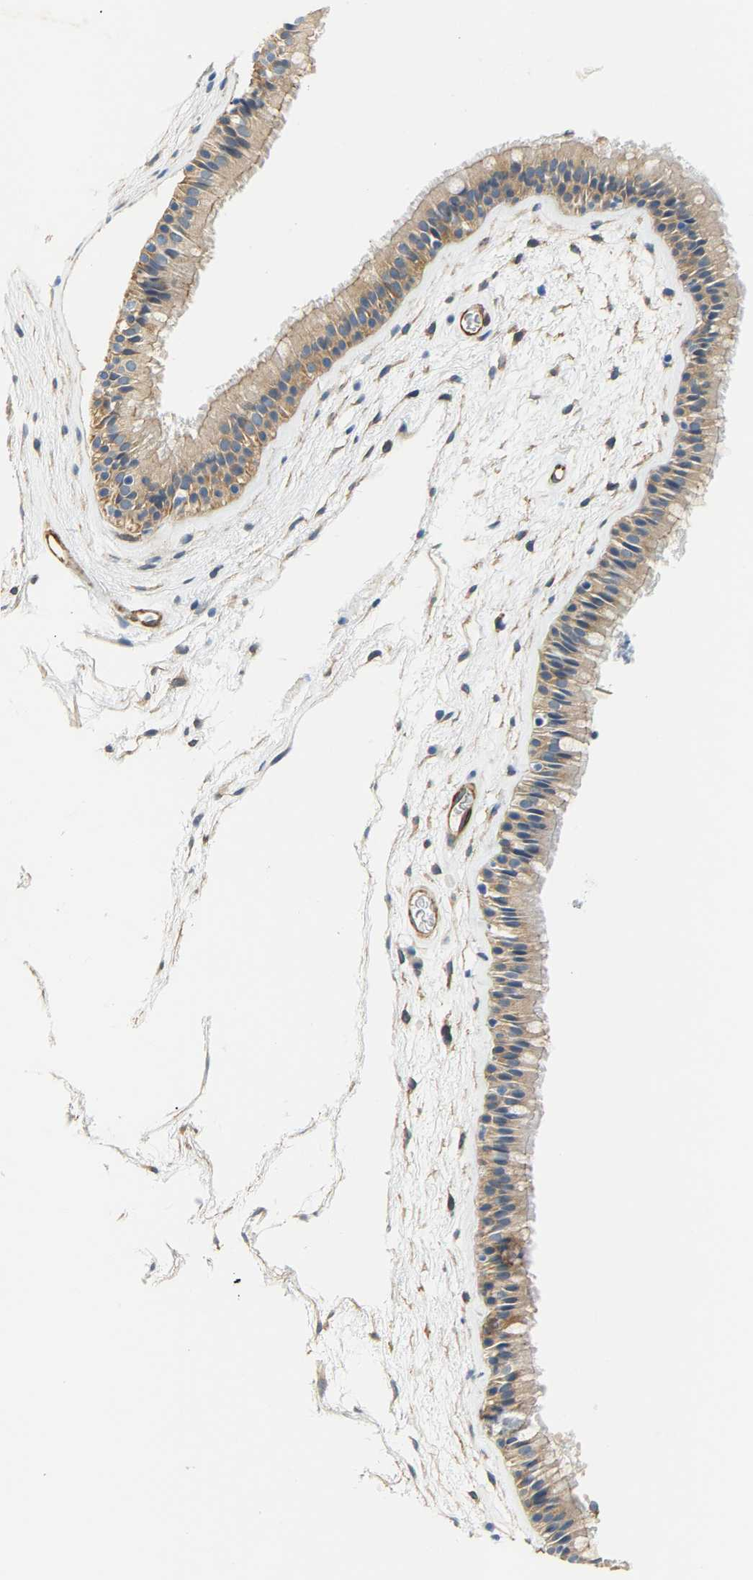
{"staining": {"intensity": "moderate", "quantity": "25%-75%", "location": "cytoplasmic/membranous"}, "tissue": "nasopharynx", "cell_type": "Respiratory epithelial cells", "image_type": "normal", "snomed": [{"axis": "morphology", "description": "Normal tissue, NOS"}, {"axis": "morphology", "description": "Inflammation, NOS"}, {"axis": "topography", "description": "Nasopharynx"}], "caption": "Immunohistochemical staining of unremarkable nasopharynx demonstrates medium levels of moderate cytoplasmic/membranous staining in about 25%-75% of respiratory epithelial cells. (Brightfield microscopy of DAB IHC at high magnification).", "gene": "PAWR", "patient": {"sex": "male", "age": 48}}